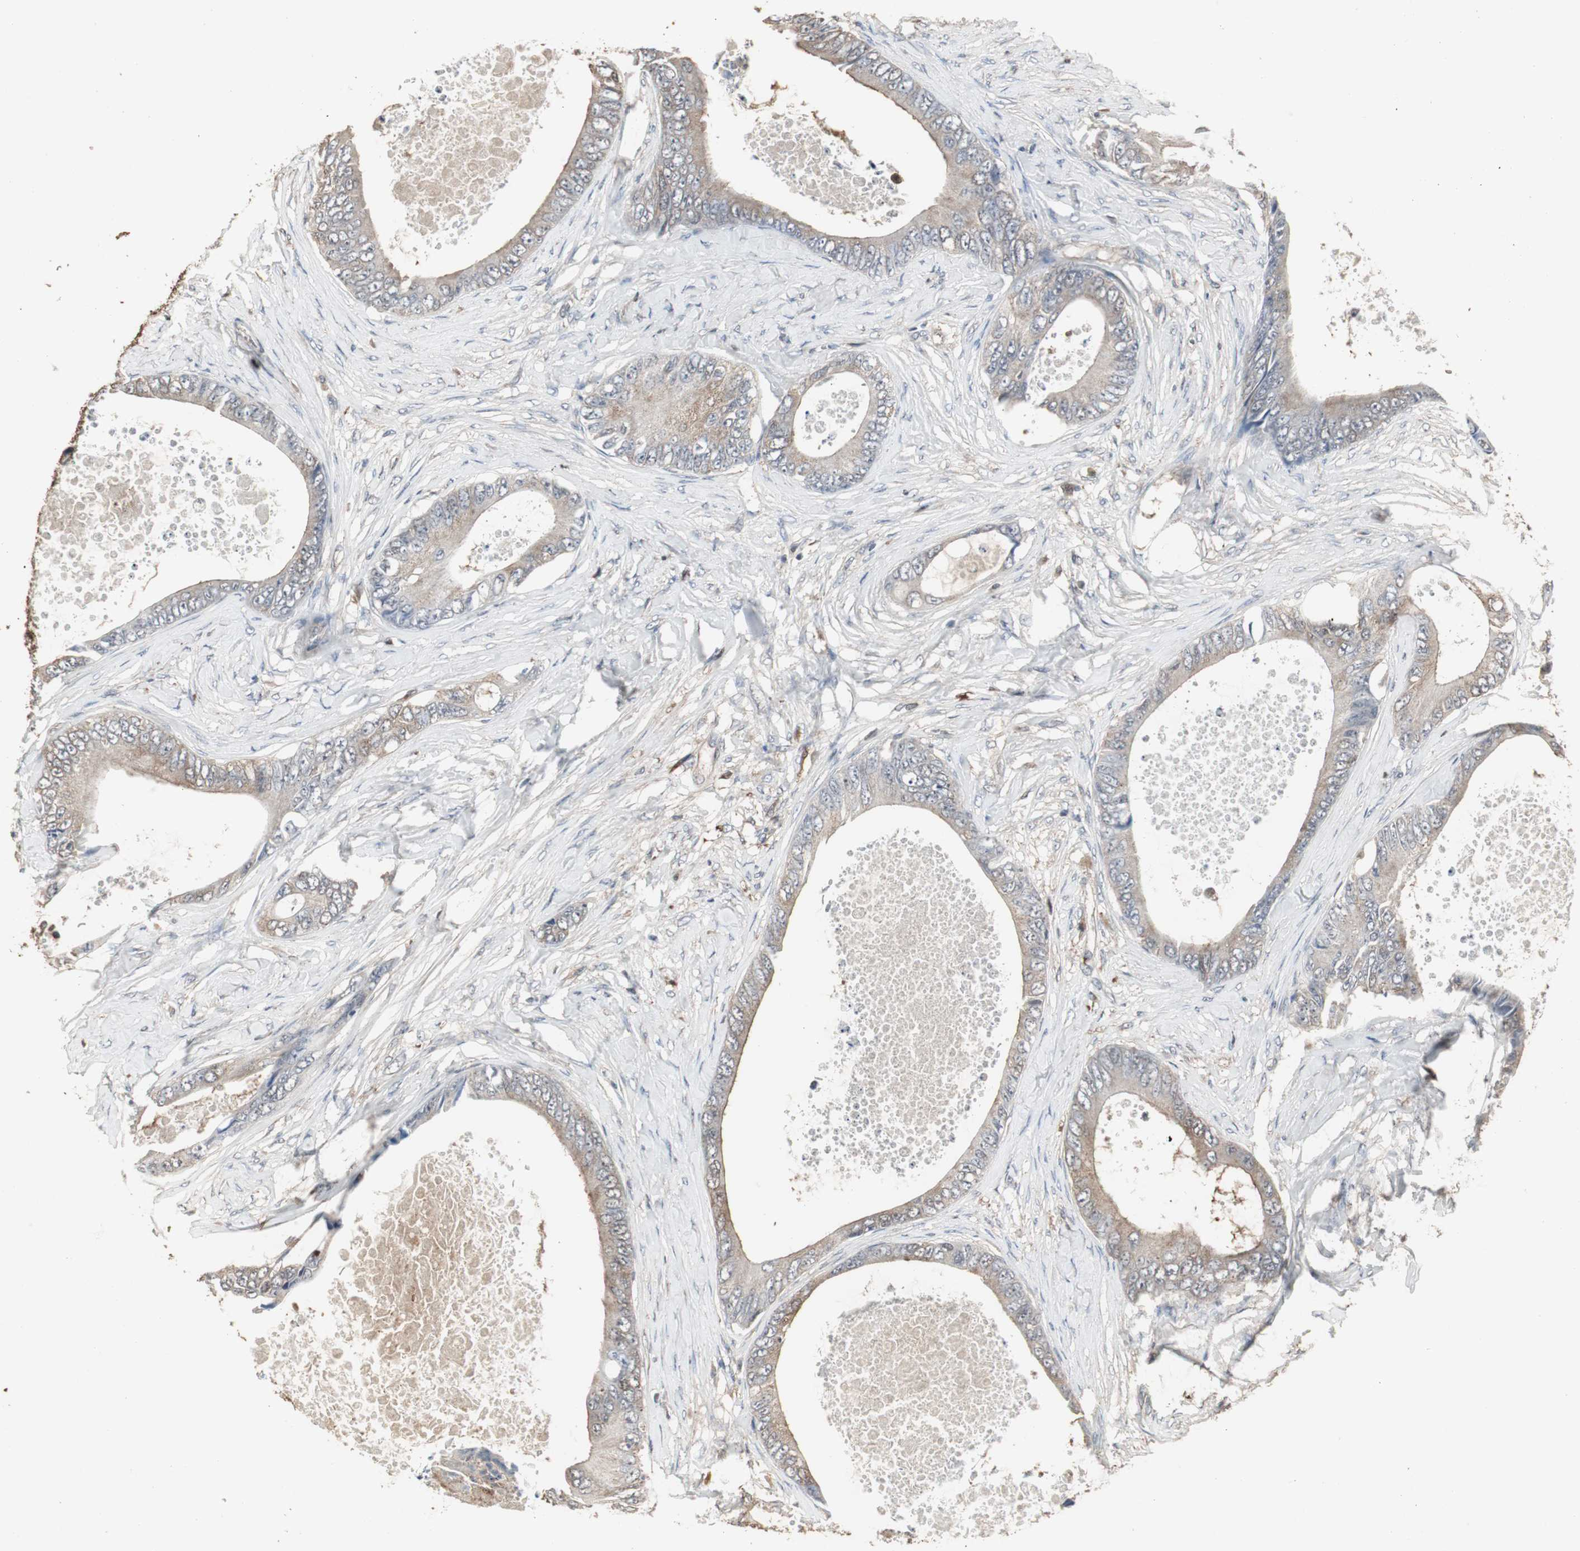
{"staining": {"intensity": "moderate", "quantity": "<25%", "location": "cytoplasmic/membranous"}, "tissue": "colorectal cancer", "cell_type": "Tumor cells", "image_type": "cancer", "snomed": [{"axis": "morphology", "description": "Normal tissue, NOS"}, {"axis": "morphology", "description": "Adenocarcinoma, NOS"}, {"axis": "topography", "description": "Rectum"}, {"axis": "topography", "description": "Peripheral nerve tissue"}], "caption": "Immunohistochemical staining of human colorectal cancer (adenocarcinoma) displays low levels of moderate cytoplasmic/membranous positivity in approximately <25% of tumor cells.", "gene": "HPRT1", "patient": {"sex": "female", "age": 77}}